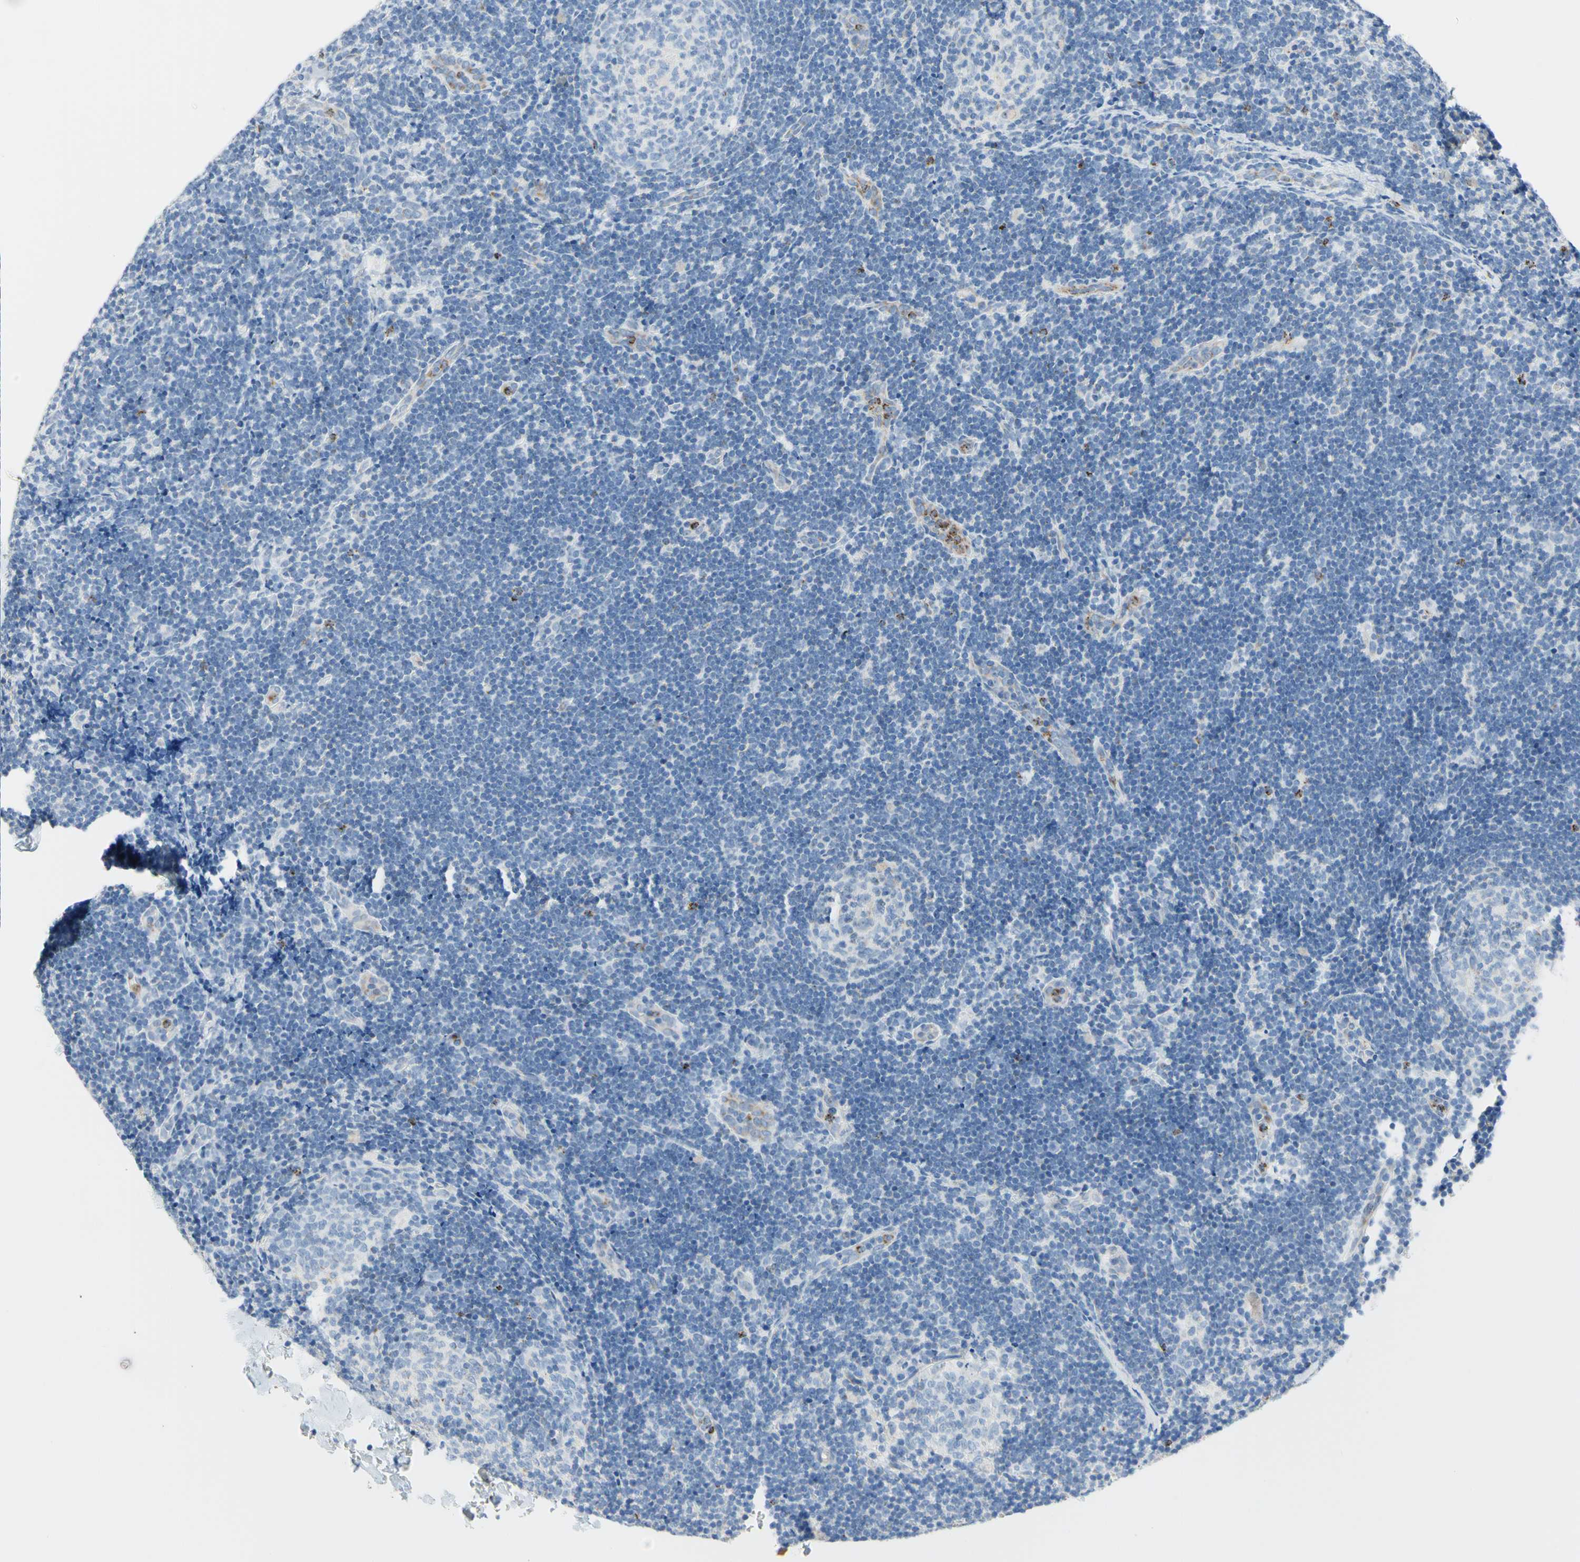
{"staining": {"intensity": "negative", "quantity": "none", "location": "none"}, "tissue": "lymph node", "cell_type": "Germinal center cells", "image_type": "normal", "snomed": [{"axis": "morphology", "description": "Normal tissue, NOS"}, {"axis": "topography", "description": "Lymph node"}], "caption": "High magnification brightfield microscopy of normal lymph node stained with DAB (3,3'-diaminobenzidine) (brown) and counterstained with hematoxylin (blue): germinal center cells show no significant staining. Brightfield microscopy of immunohistochemistry stained with DAB (brown) and hematoxylin (blue), captured at high magnification.", "gene": "CYSLTR1", "patient": {"sex": "female", "age": 14}}